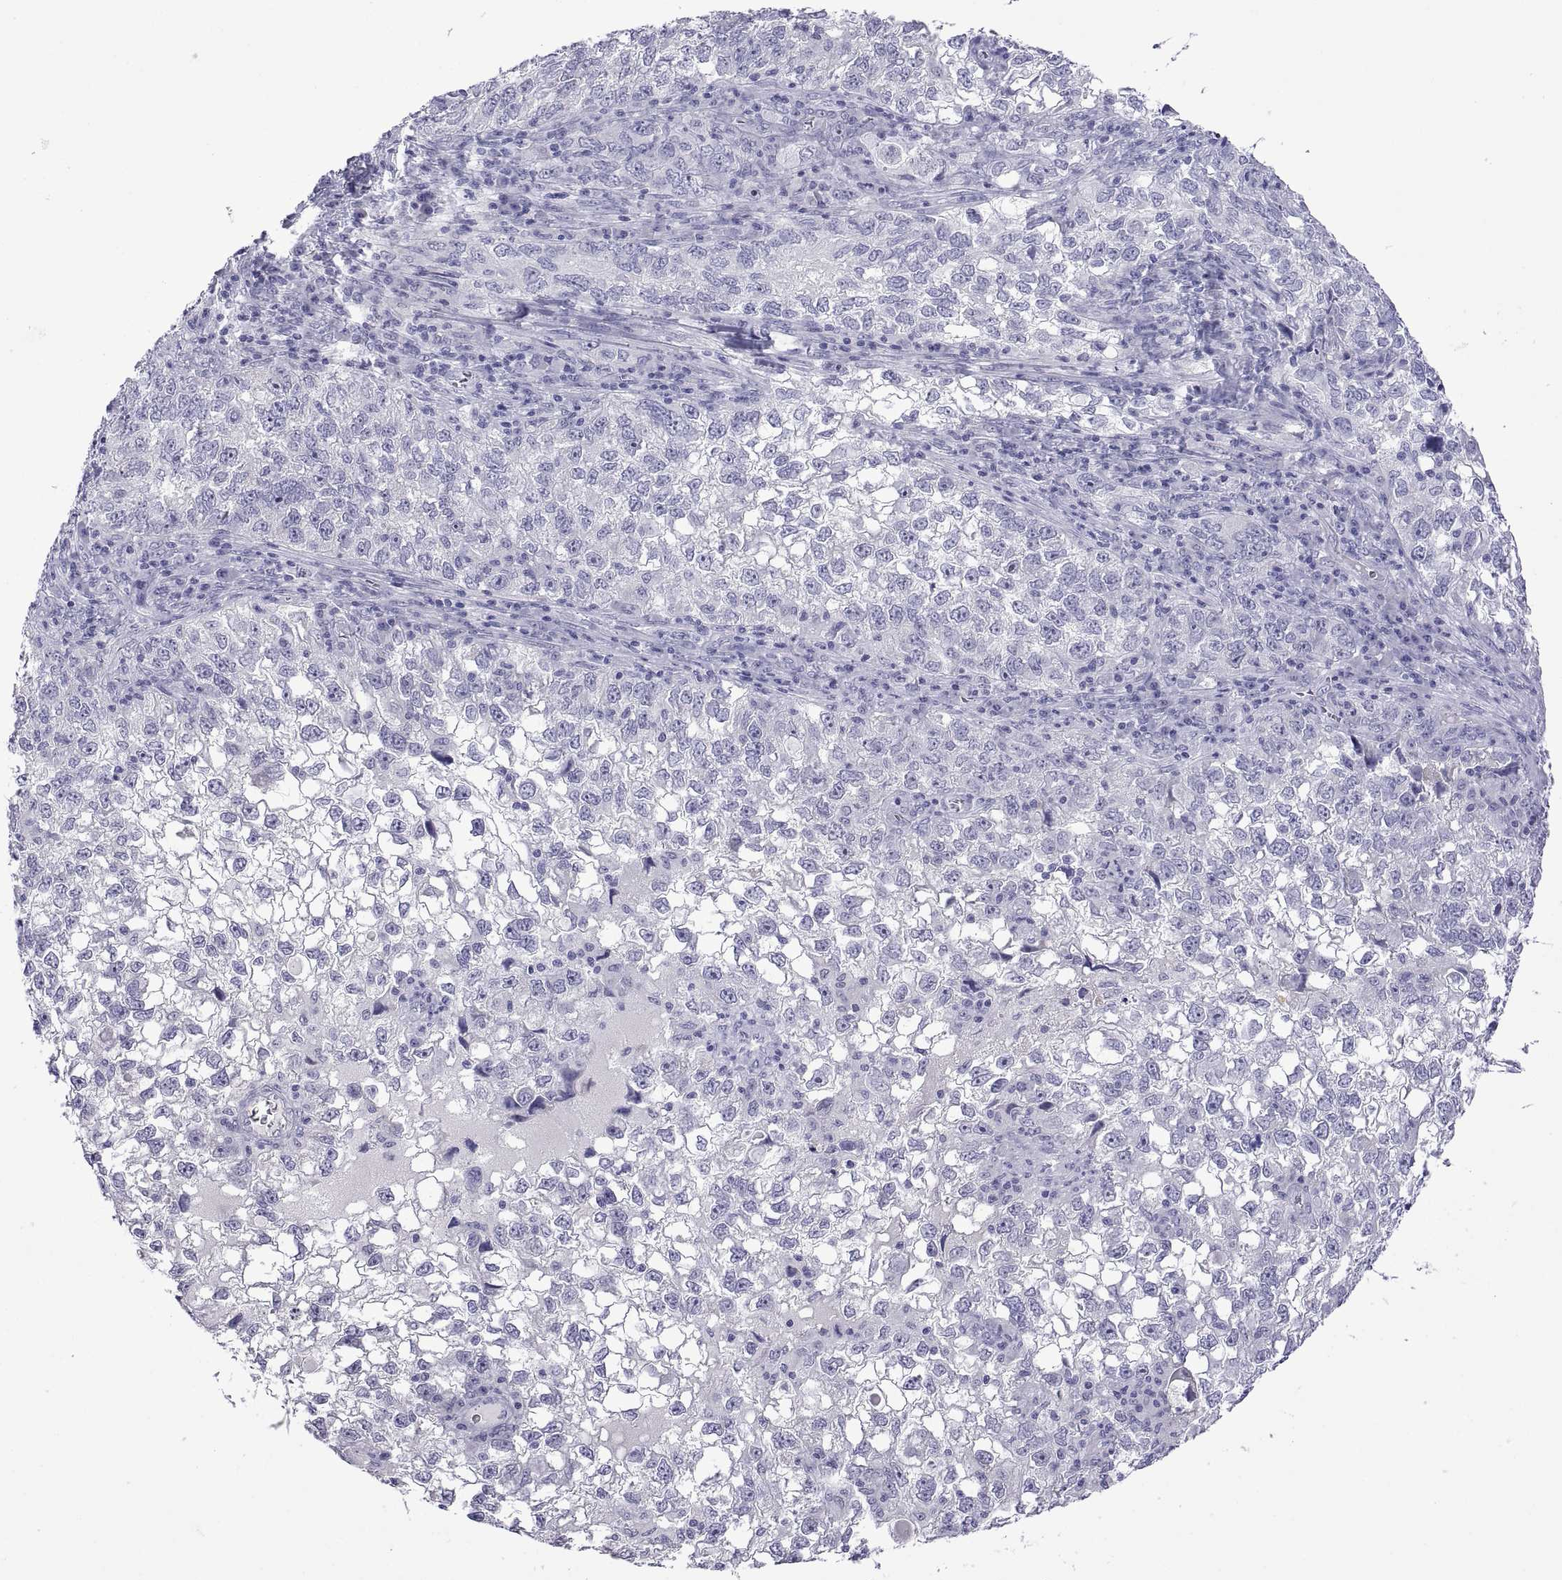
{"staining": {"intensity": "negative", "quantity": "none", "location": "none"}, "tissue": "cervical cancer", "cell_type": "Tumor cells", "image_type": "cancer", "snomed": [{"axis": "morphology", "description": "Squamous cell carcinoma, NOS"}, {"axis": "topography", "description": "Cervix"}], "caption": "A histopathology image of human squamous cell carcinoma (cervical) is negative for staining in tumor cells. (Brightfield microscopy of DAB IHC at high magnification).", "gene": "VSX2", "patient": {"sex": "female", "age": 55}}